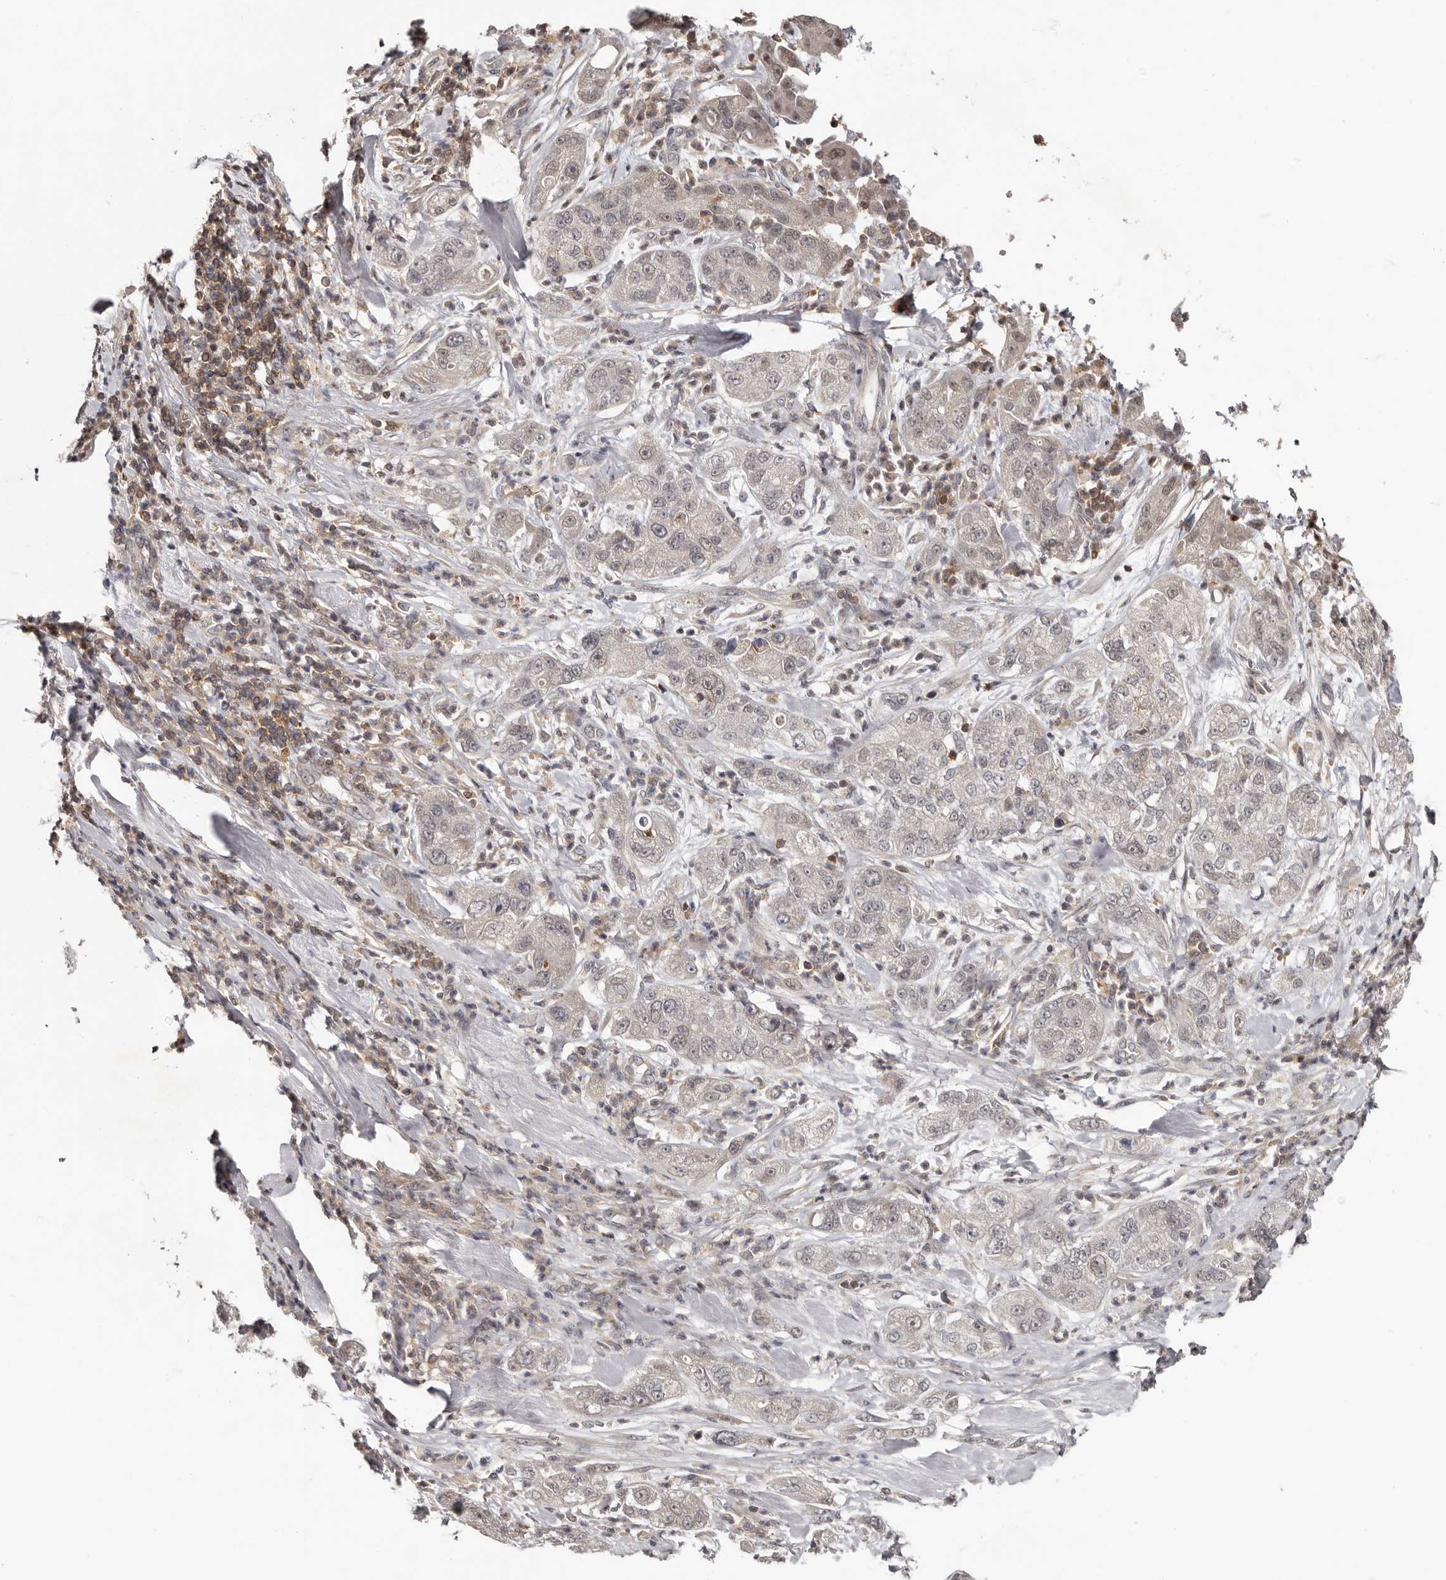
{"staining": {"intensity": "negative", "quantity": "none", "location": "none"}, "tissue": "pancreatic cancer", "cell_type": "Tumor cells", "image_type": "cancer", "snomed": [{"axis": "morphology", "description": "Adenocarcinoma, NOS"}, {"axis": "topography", "description": "Pancreas"}], "caption": "Pancreatic cancer stained for a protein using immunohistochemistry shows no staining tumor cells.", "gene": "ANKRD44", "patient": {"sex": "female", "age": 78}}